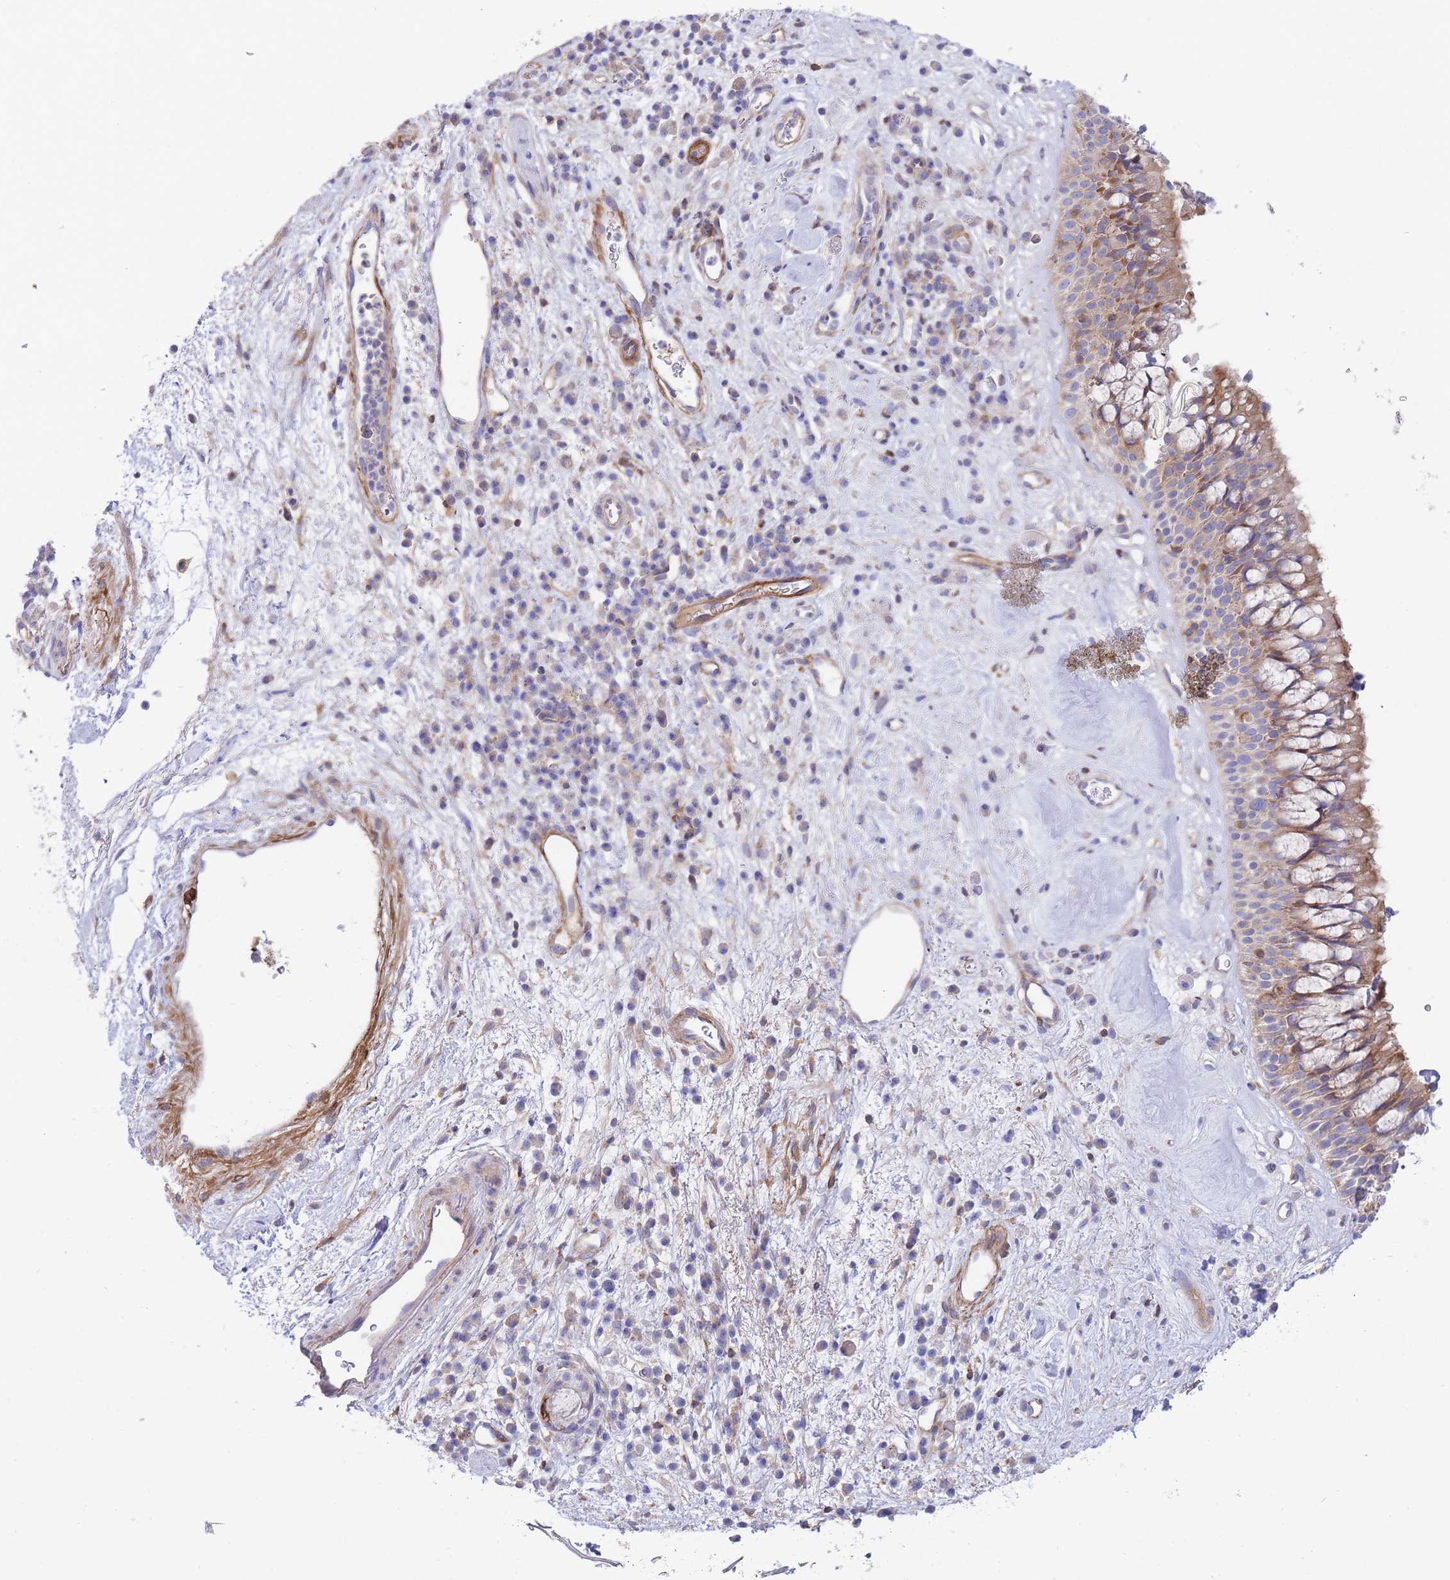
{"staining": {"intensity": "moderate", "quantity": "25%-75%", "location": "cytoplasmic/membranous"}, "tissue": "nasopharynx", "cell_type": "Respiratory epithelial cells", "image_type": "normal", "snomed": [{"axis": "morphology", "description": "Normal tissue, NOS"}, {"axis": "morphology", "description": "Squamous cell carcinoma, NOS"}, {"axis": "topography", "description": "Nasopharynx"}, {"axis": "topography", "description": "Head-Neck"}], "caption": "Protein expression analysis of benign human nasopharynx reveals moderate cytoplasmic/membranous staining in approximately 25%-75% of respiratory epithelial cells. The protein is shown in brown color, while the nuclei are stained blue.", "gene": "FBN3", "patient": {"sex": "male", "age": 85}}